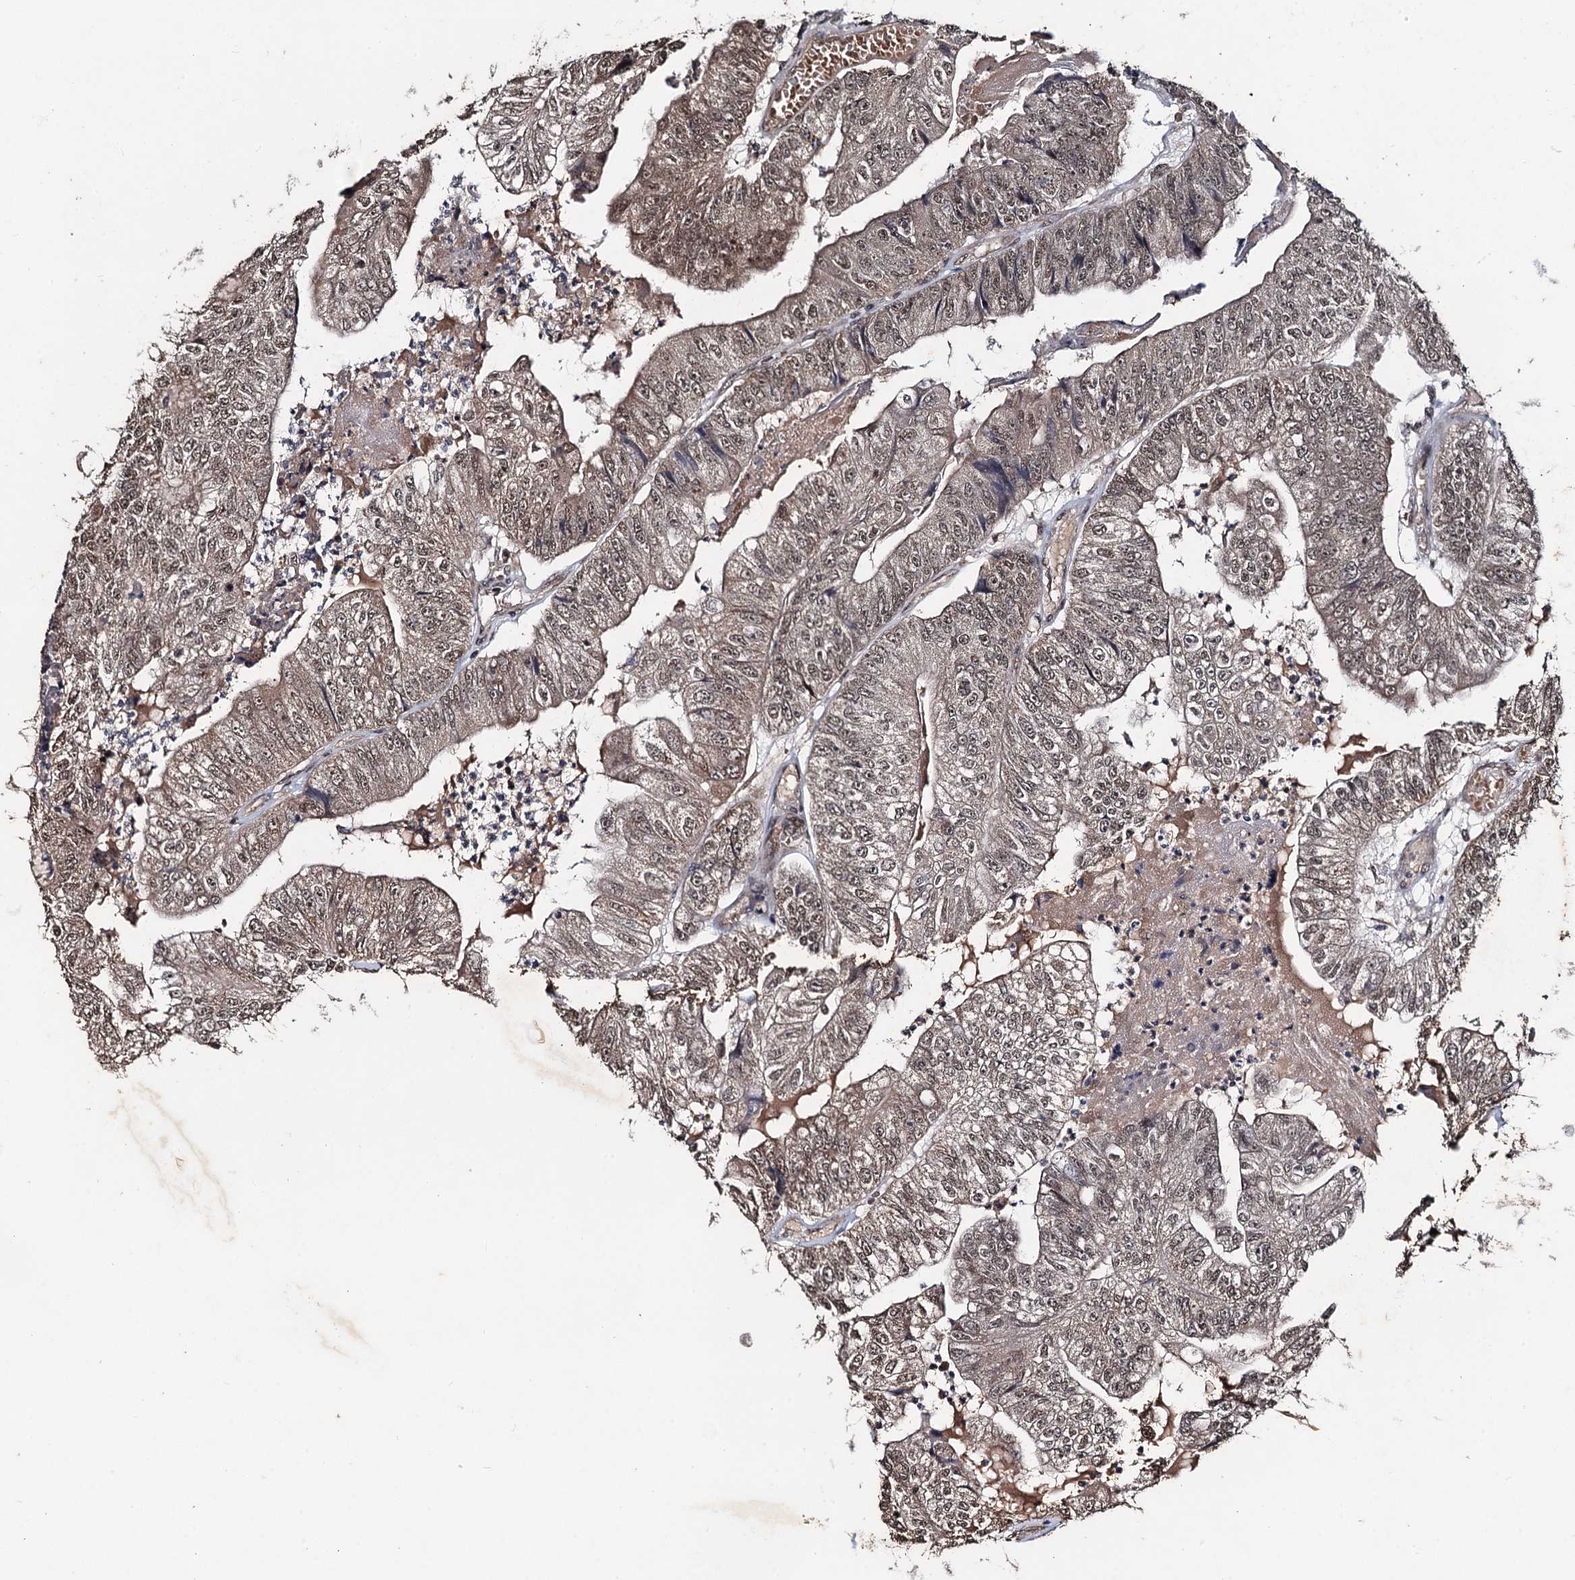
{"staining": {"intensity": "moderate", "quantity": ">75%", "location": "cytoplasmic/membranous,nuclear"}, "tissue": "colorectal cancer", "cell_type": "Tumor cells", "image_type": "cancer", "snomed": [{"axis": "morphology", "description": "Adenocarcinoma, NOS"}, {"axis": "topography", "description": "Colon"}], "caption": "Human colorectal adenocarcinoma stained with a protein marker shows moderate staining in tumor cells.", "gene": "REP15", "patient": {"sex": "female", "age": 67}}